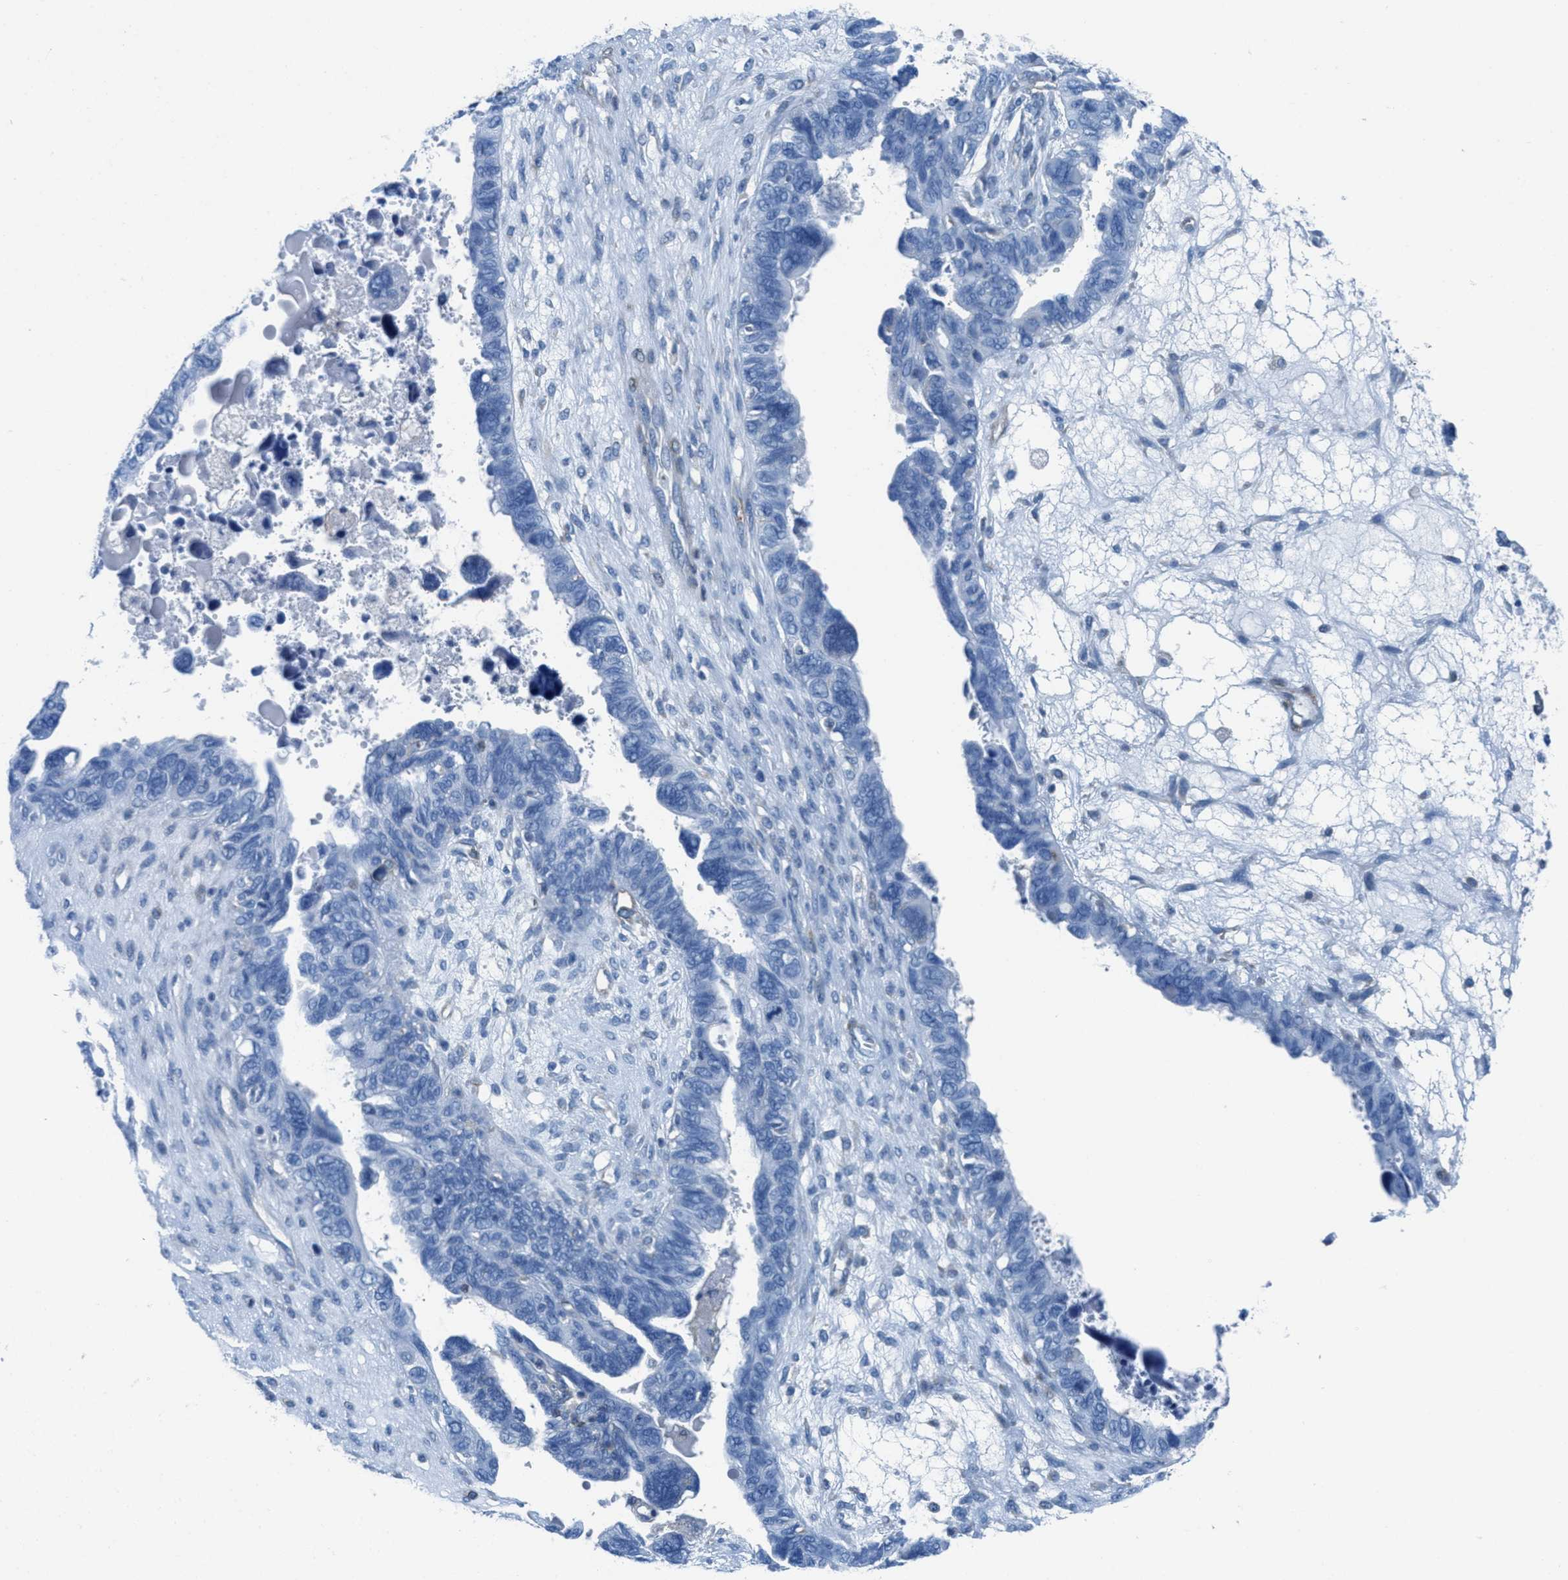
{"staining": {"intensity": "negative", "quantity": "none", "location": "none"}, "tissue": "ovarian cancer", "cell_type": "Tumor cells", "image_type": "cancer", "snomed": [{"axis": "morphology", "description": "Cystadenocarcinoma, serous, NOS"}, {"axis": "topography", "description": "Ovary"}], "caption": "Tumor cells show no significant protein expression in ovarian cancer.", "gene": "MAPRE2", "patient": {"sex": "female", "age": 79}}